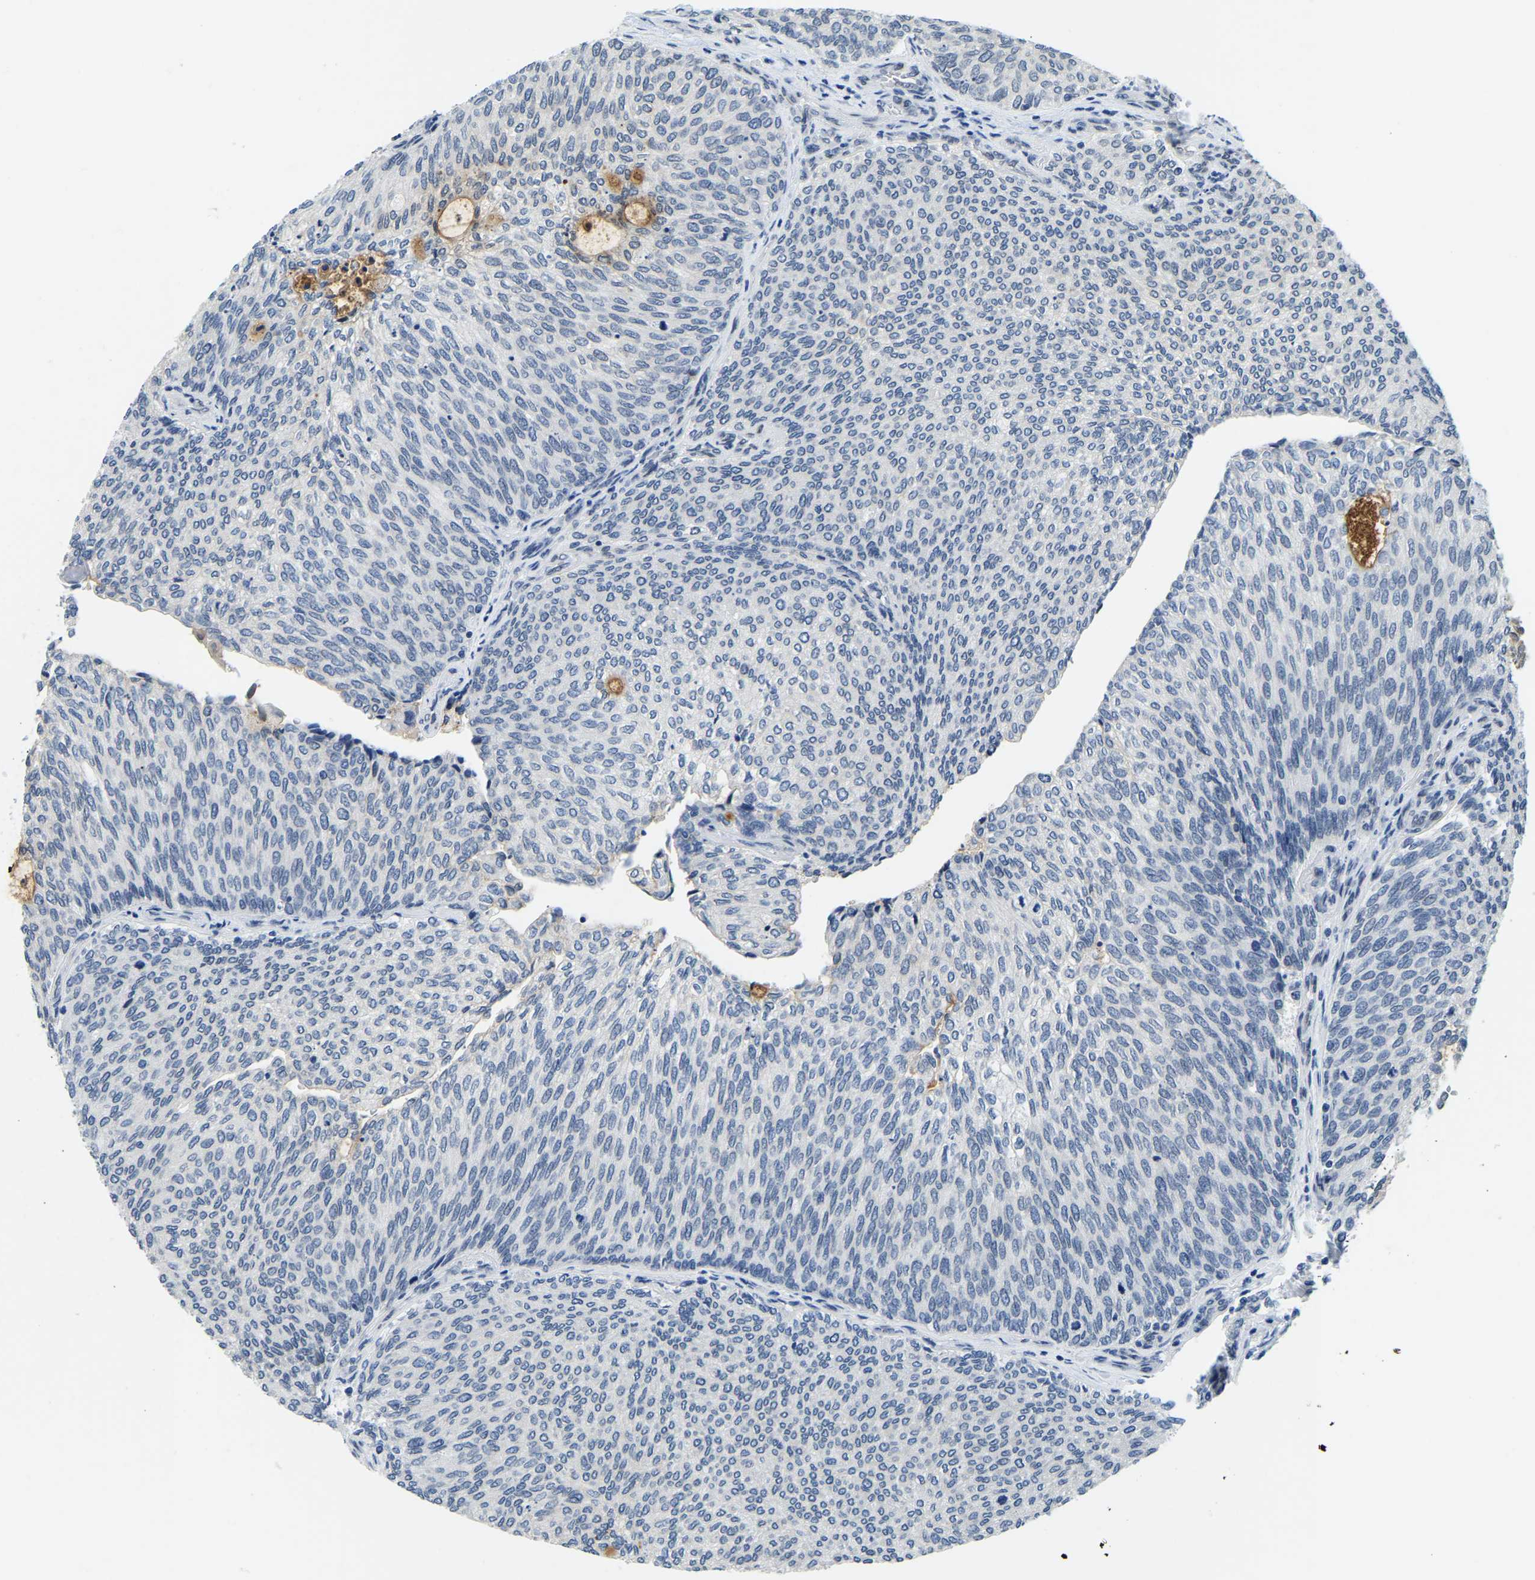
{"staining": {"intensity": "negative", "quantity": "none", "location": "none"}, "tissue": "urothelial cancer", "cell_type": "Tumor cells", "image_type": "cancer", "snomed": [{"axis": "morphology", "description": "Urothelial carcinoma, Low grade"}, {"axis": "topography", "description": "Urinary bladder"}], "caption": "This is an immunohistochemistry (IHC) image of urothelial cancer. There is no expression in tumor cells.", "gene": "RANBP2", "patient": {"sex": "female", "age": 79}}